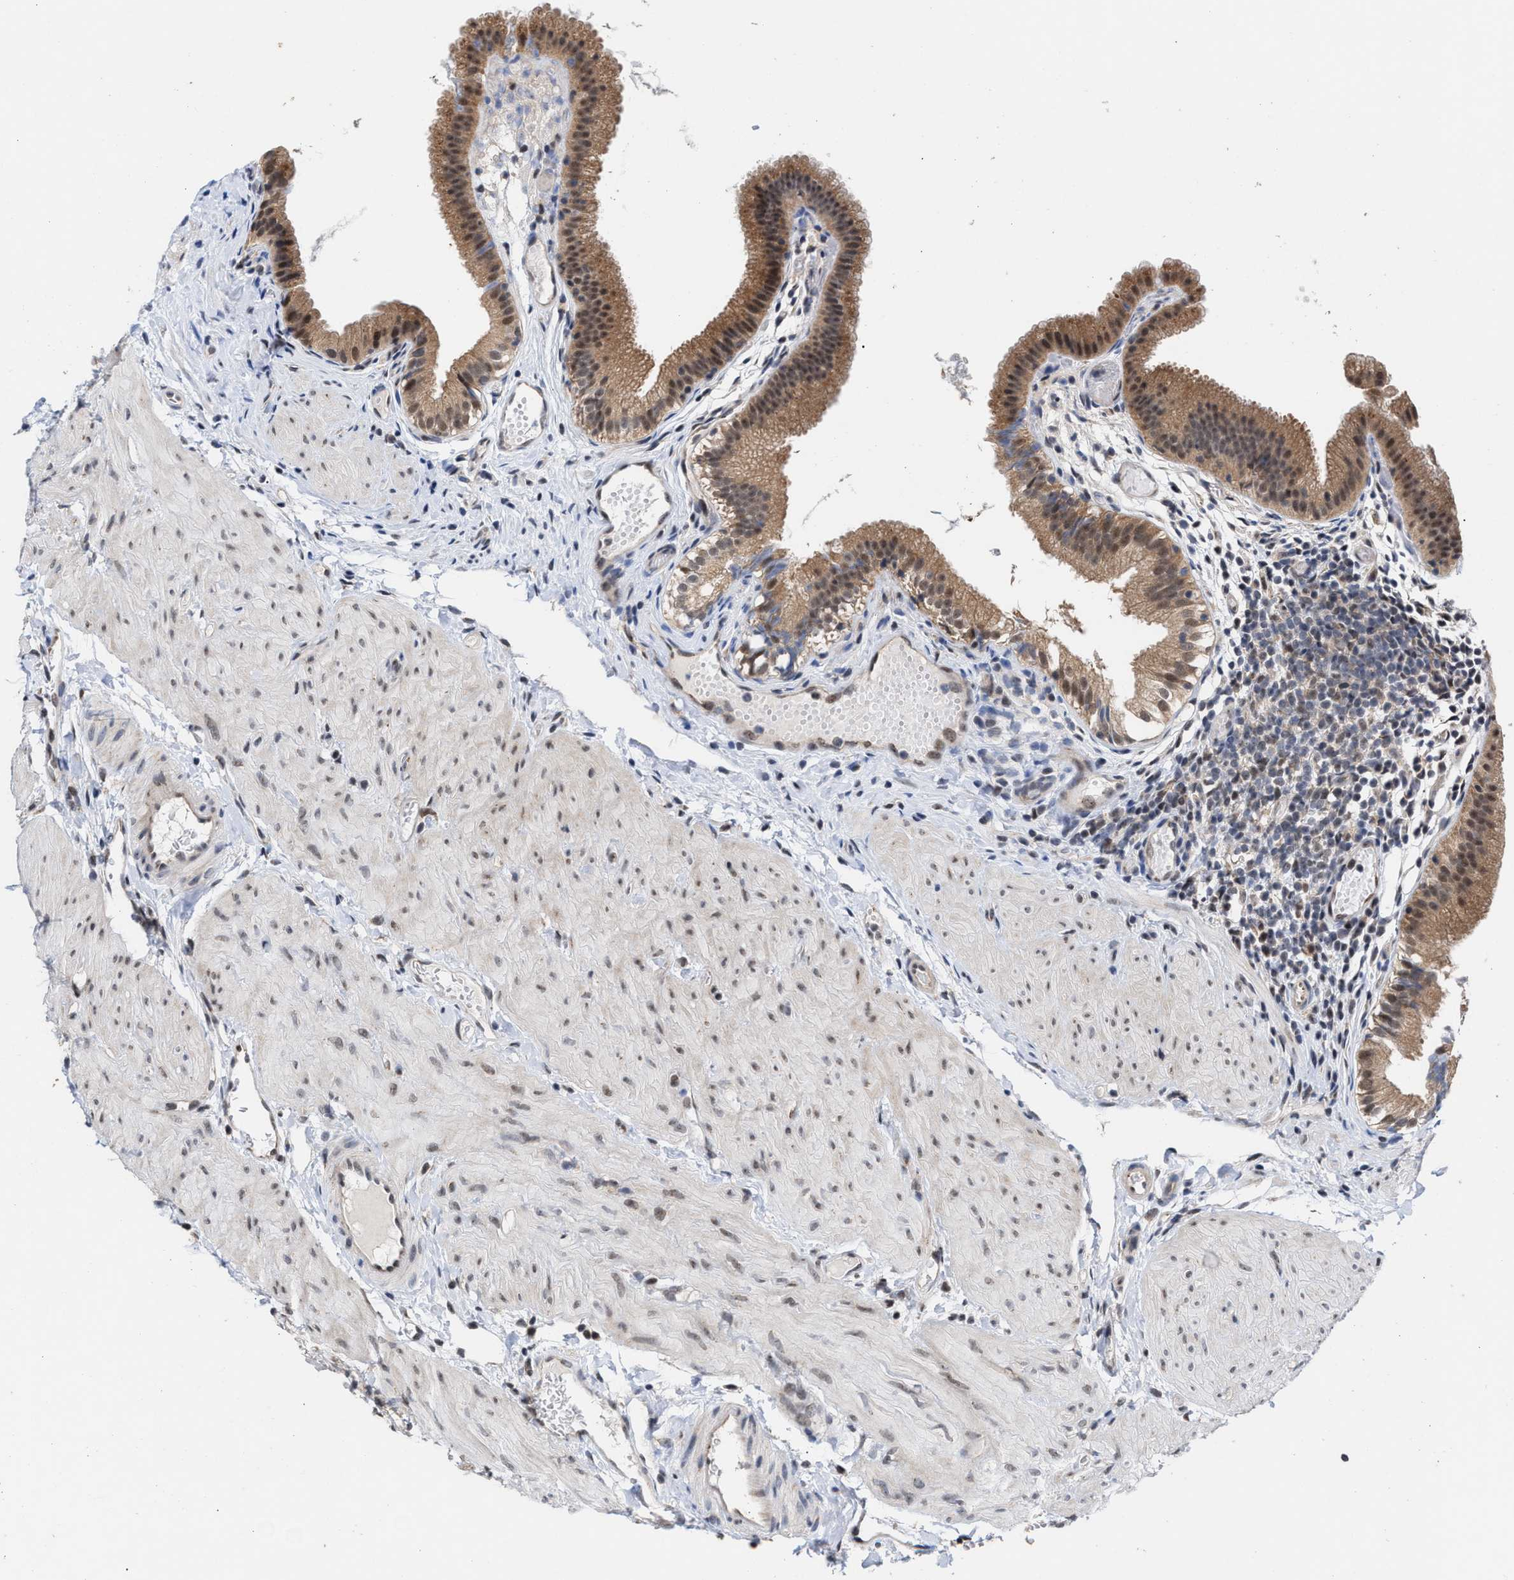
{"staining": {"intensity": "moderate", "quantity": ">75%", "location": "cytoplasmic/membranous,nuclear"}, "tissue": "gallbladder", "cell_type": "Glandular cells", "image_type": "normal", "snomed": [{"axis": "morphology", "description": "Normal tissue, NOS"}, {"axis": "topography", "description": "Gallbladder"}], "caption": "The immunohistochemical stain shows moderate cytoplasmic/membranous,nuclear staining in glandular cells of normal gallbladder. Using DAB (3,3'-diaminobenzidine) (brown) and hematoxylin (blue) stains, captured at high magnification using brightfield microscopy.", "gene": "MKNK2", "patient": {"sex": "female", "age": 26}}